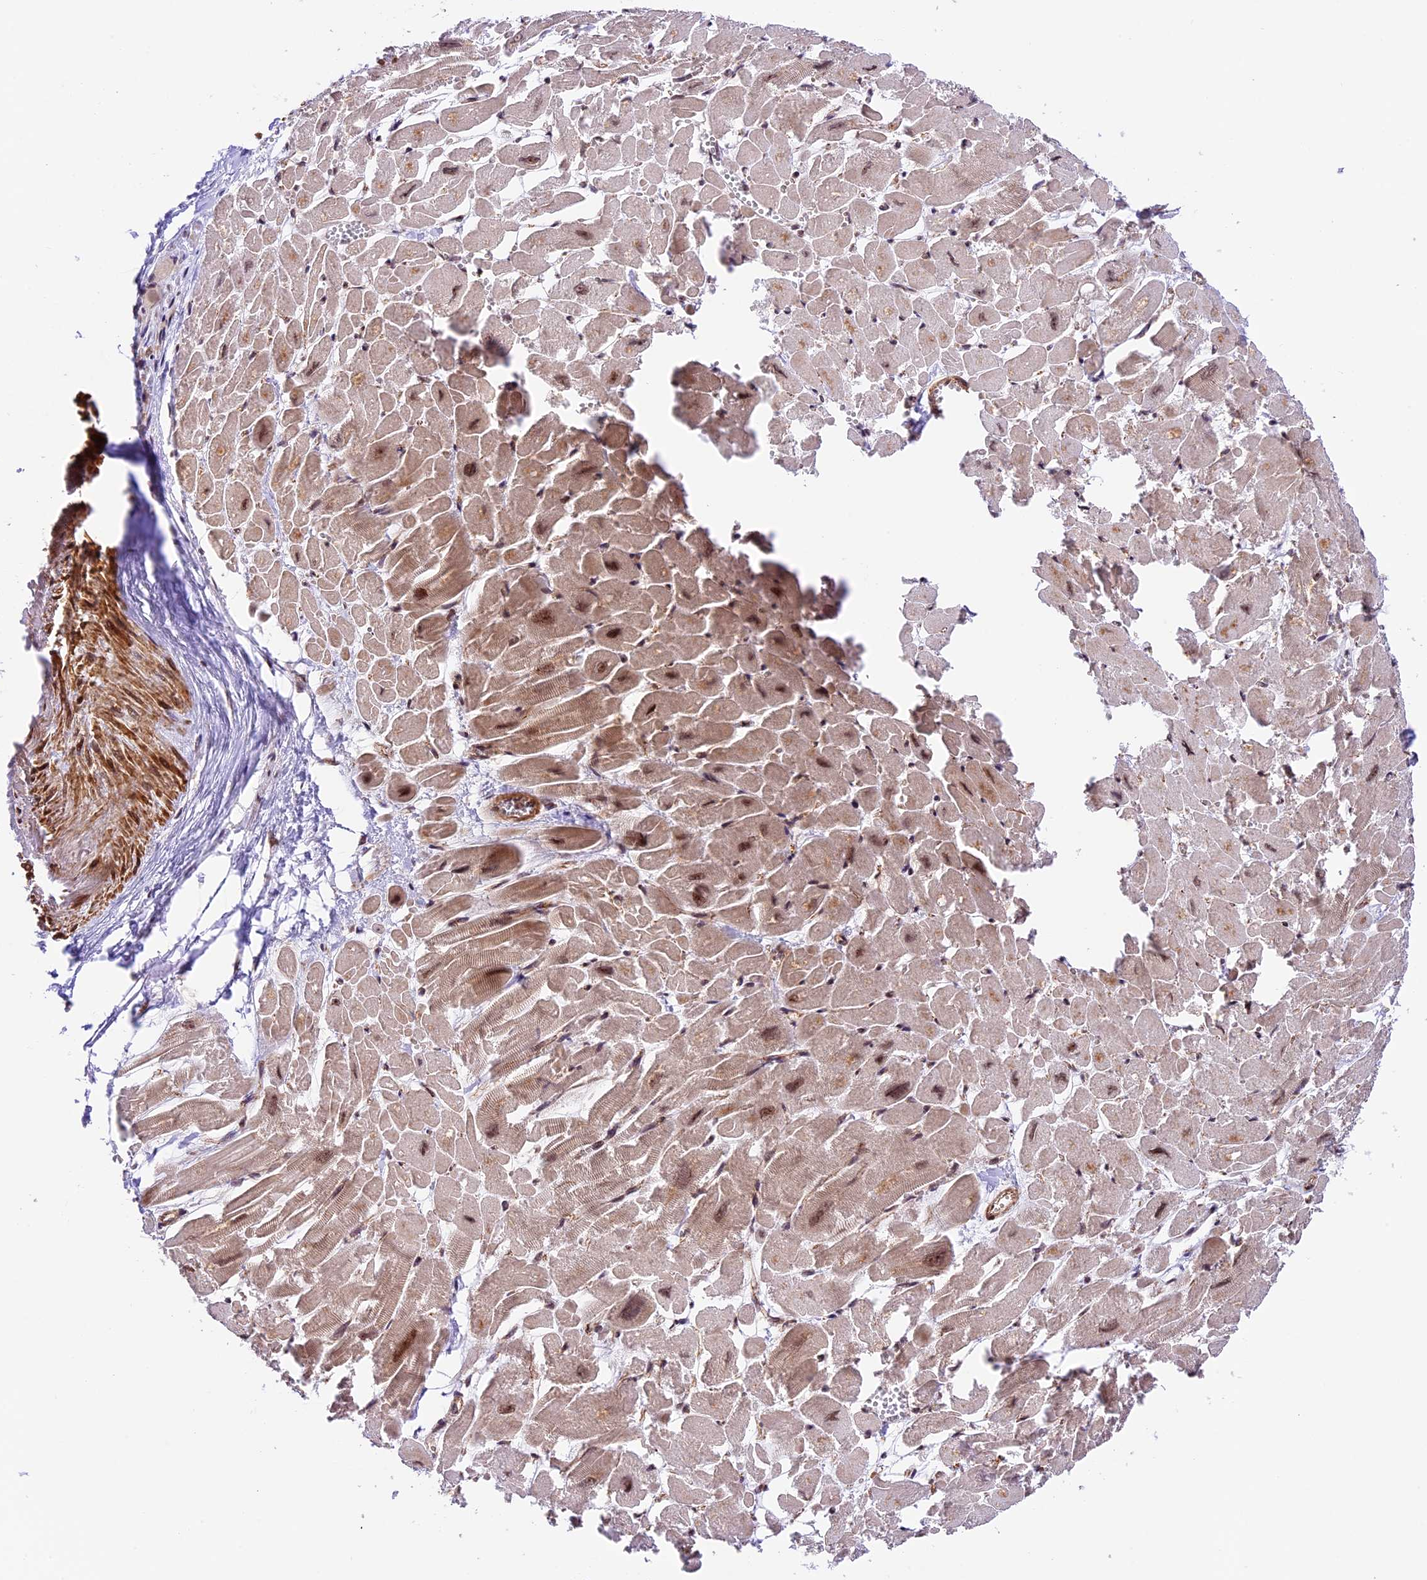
{"staining": {"intensity": "moderate", "quantity": "25%-75%", "location": "cytoplasmic/membranous,nuclear"}, "tissue": "heart muscle", "cell_type": "Cardiomyocytes", "image_type": "normal", "snomed": [{"axis": "morphology", "description": "Normal tissue, NOS"}, {"axis": "topography", "description": "Heart"}], "caption": "IHC staining of benign heart muscle, which shows medium levels of moderate cytoplasmic/membranous,nuclear staining in about 25%-75% of cardiomyocytes indicating moderate cytoplasmic/membranous,nuclear protein staining. The staining was performed using DAB (3,3'-diaminobenzidine) (brown) for protein detection and nuclei were counterstained in hematoxylin (blue).", "gene": "DHX38", "patient": {"sex": "male", "age": 54}}